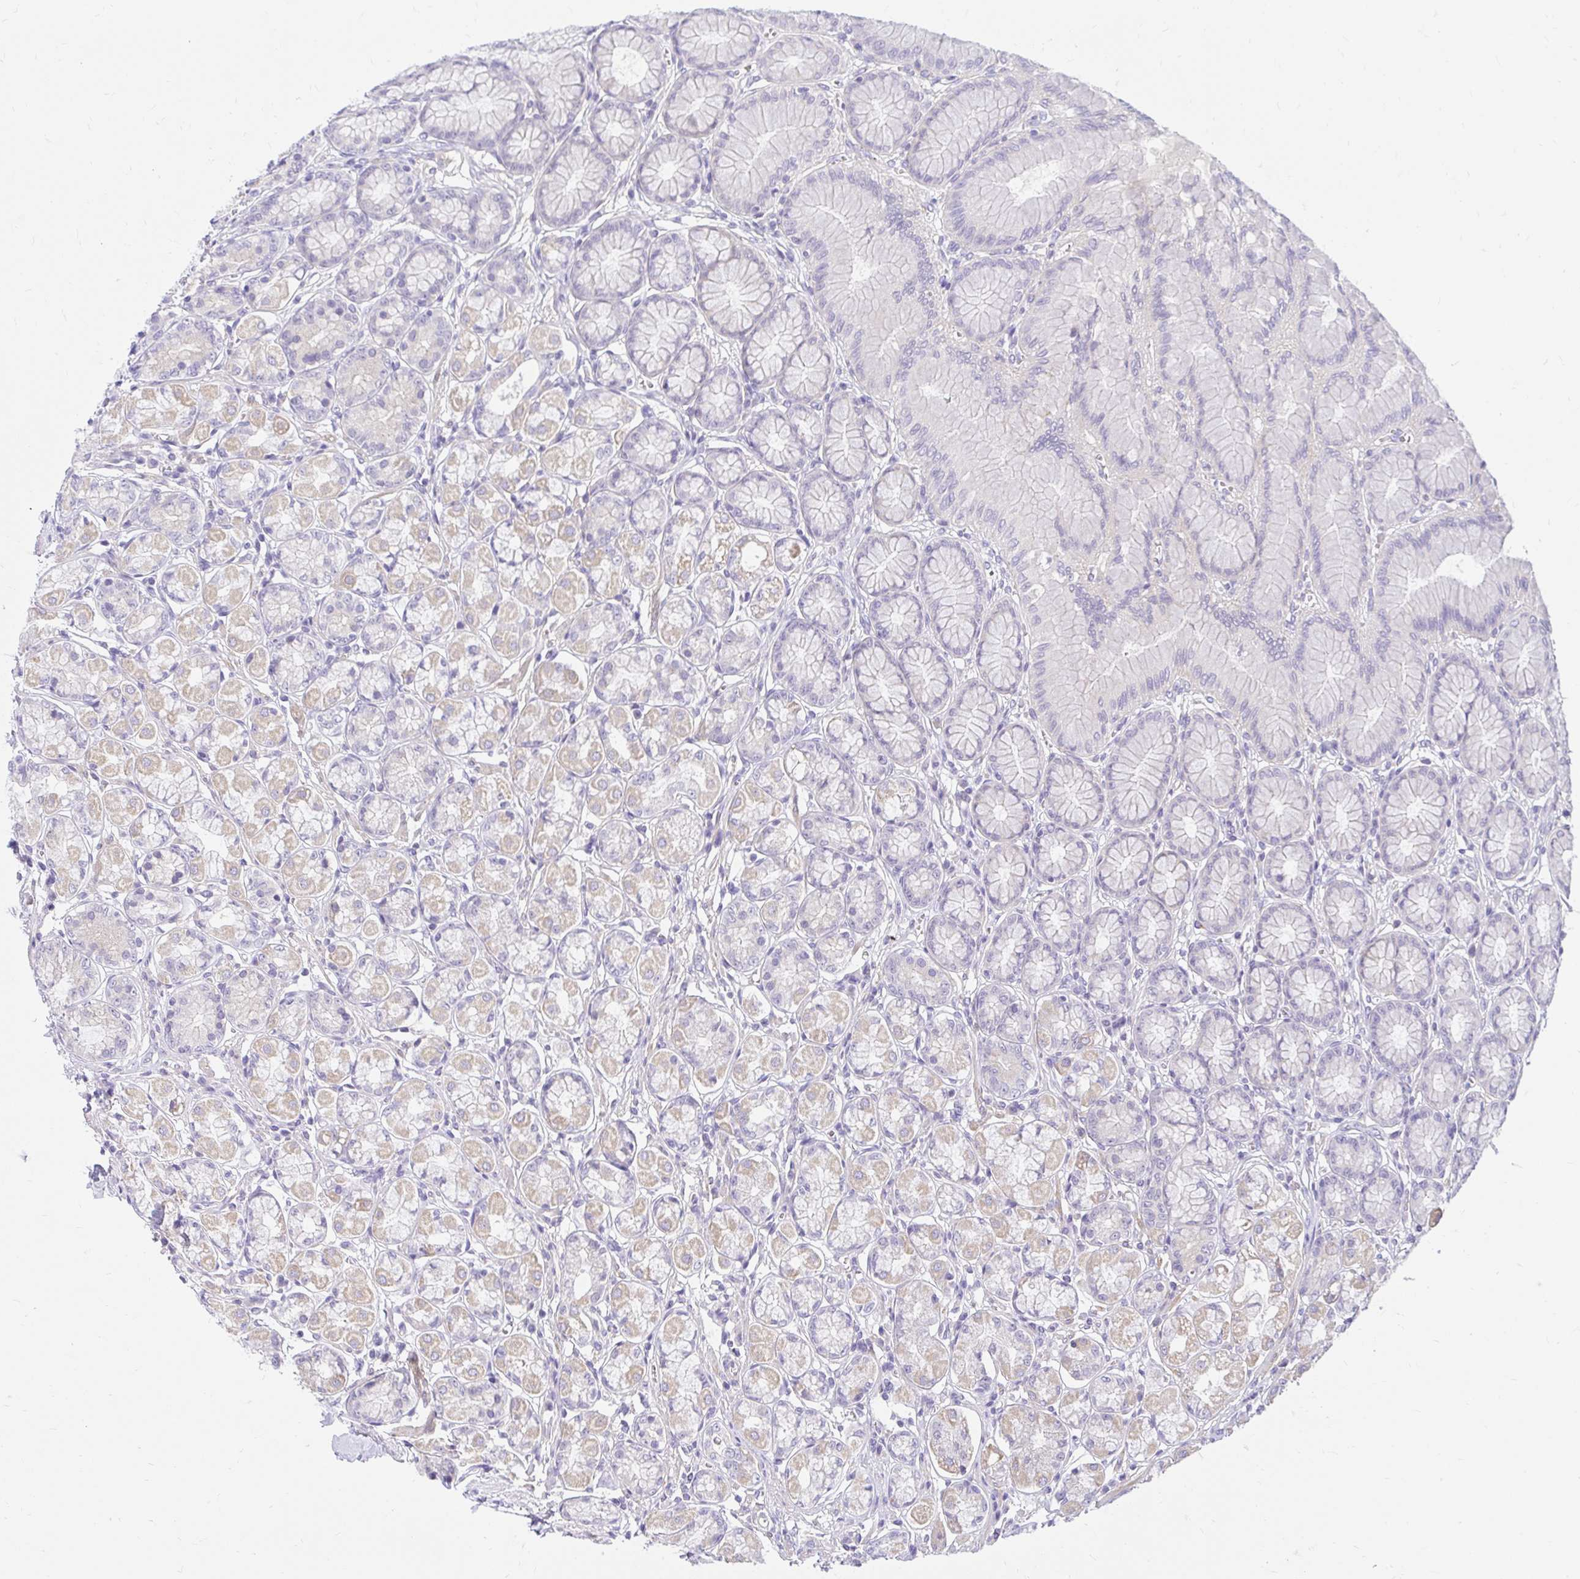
{"staining": {"intensity": "moderate", "quantity": "25%-75%", "location": "cytoplasmic/membranous"}, "tissue": "stomach", "cell_type": "Glandular cells", "image_type": "normal", "snomed": [{"axis": "morphology", "description": "Normal tissue, NOS"}, {"axis": "topography", "description": "Stomach"}, {"axis": "topography", "description": "Stomach, lower"}], "caption": "Protein staining of benign stomach displays moderate cytoplasmic/membranous positivity in approximately 25%-75% of glandular cells.", "gene": "PKN3", "patient": {"sex": "male", "age": 76}}